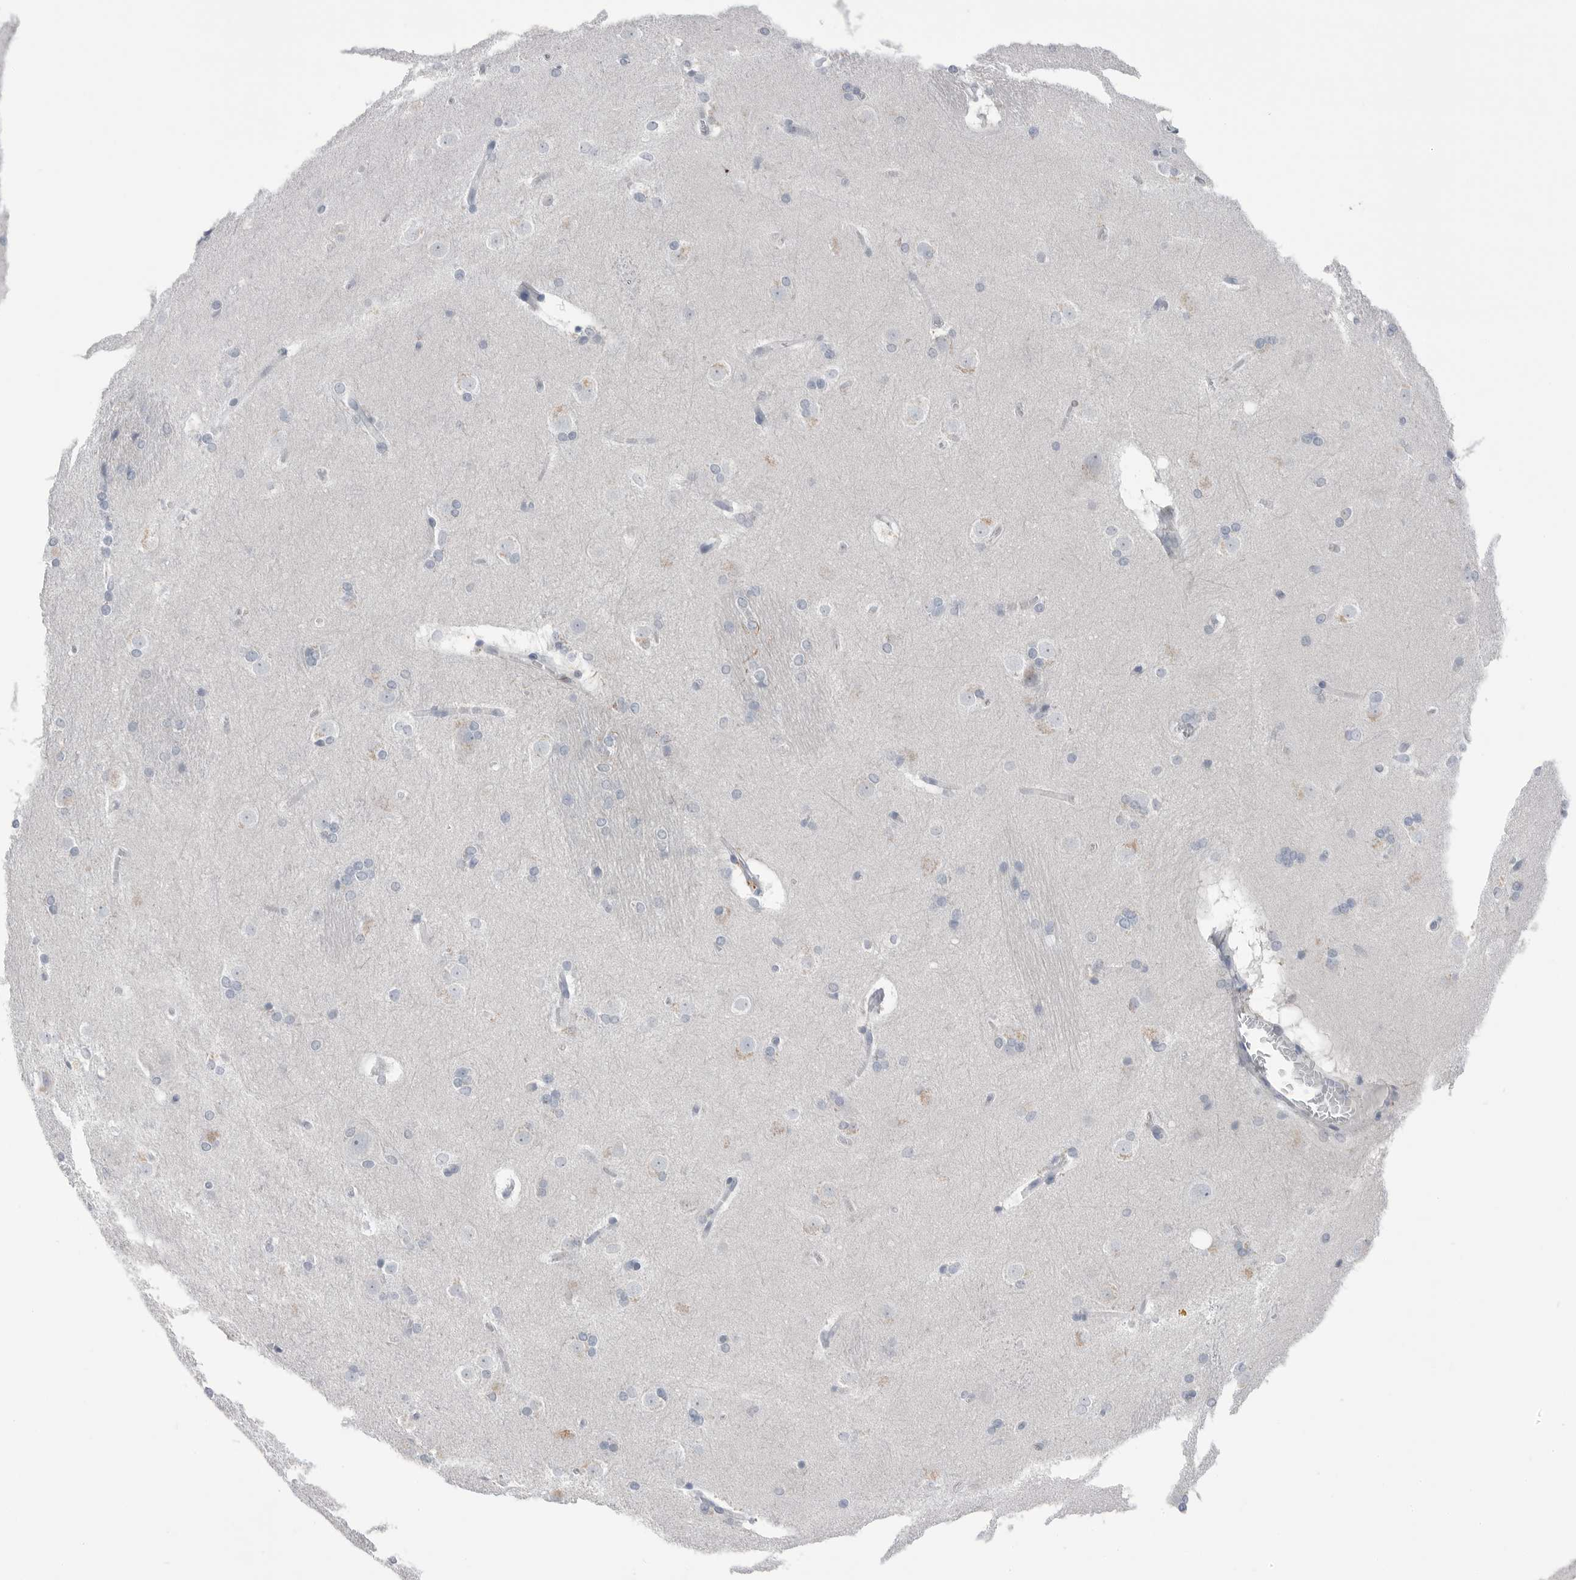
{"staining": {"intensity": "moderate", "quantity": "<25%", "location": "cytoplasmic/membranous"}, "tissue": "caudate", "cell_type": "Glial cells", "image_type": "normal", "snomed": [{"axis": "morphology", "description": "Normal tissue, NOS"}, {"axis": "topography", "description": "Lateral ventricle wall"}], "caption": "Human caudate stained with a brown dye exhibits moderate cytoplasmic/membranous positive positivity in about <25% of glial cells.", "gene": "ABHD12", "patient": {"sex": "female", "age": 19}}